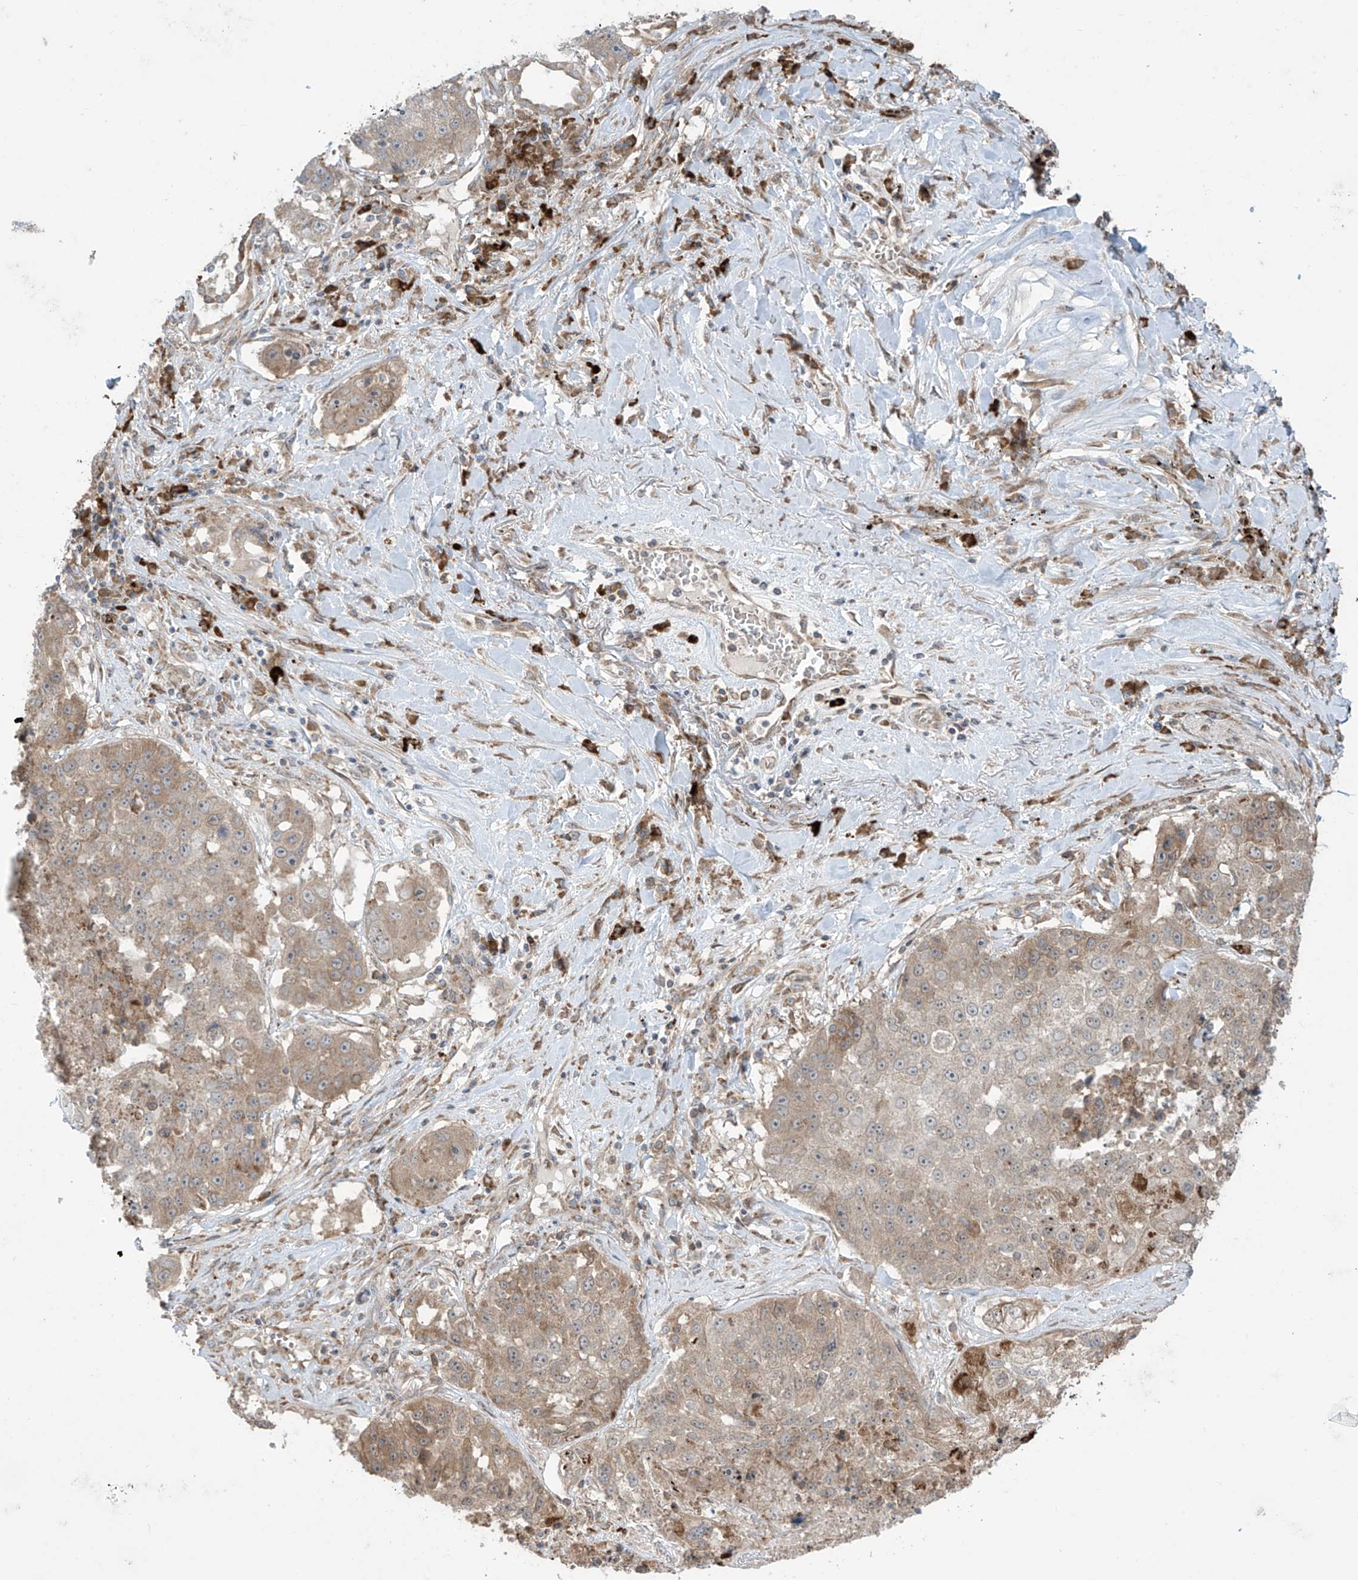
{"staining": {"intensity": "weak", "quantity": "25%-75%", "location": "cytoplasmic/membranous"}, "tissue": "lung cancer", "cell_type": "Tumor cells", "image_type": "cancer", "snomed": [{"axis": "morphology", "description": "Squamous cell carcinoma, NOS"}, {"axis": "topography", "description": "Lung"}], "caption": "High-magnification brightfield microscopy of lung cancer stained with DAB (3,3'-diaminobenzidine) (brown) and counterstained with hematoxylin (blue). tumor cells exhibit weak cytoplasmic/membranous staining is seen in about25%-75% of cells.", "gene": "PPAT", "patient": {"sex": "male", "age": 61}}